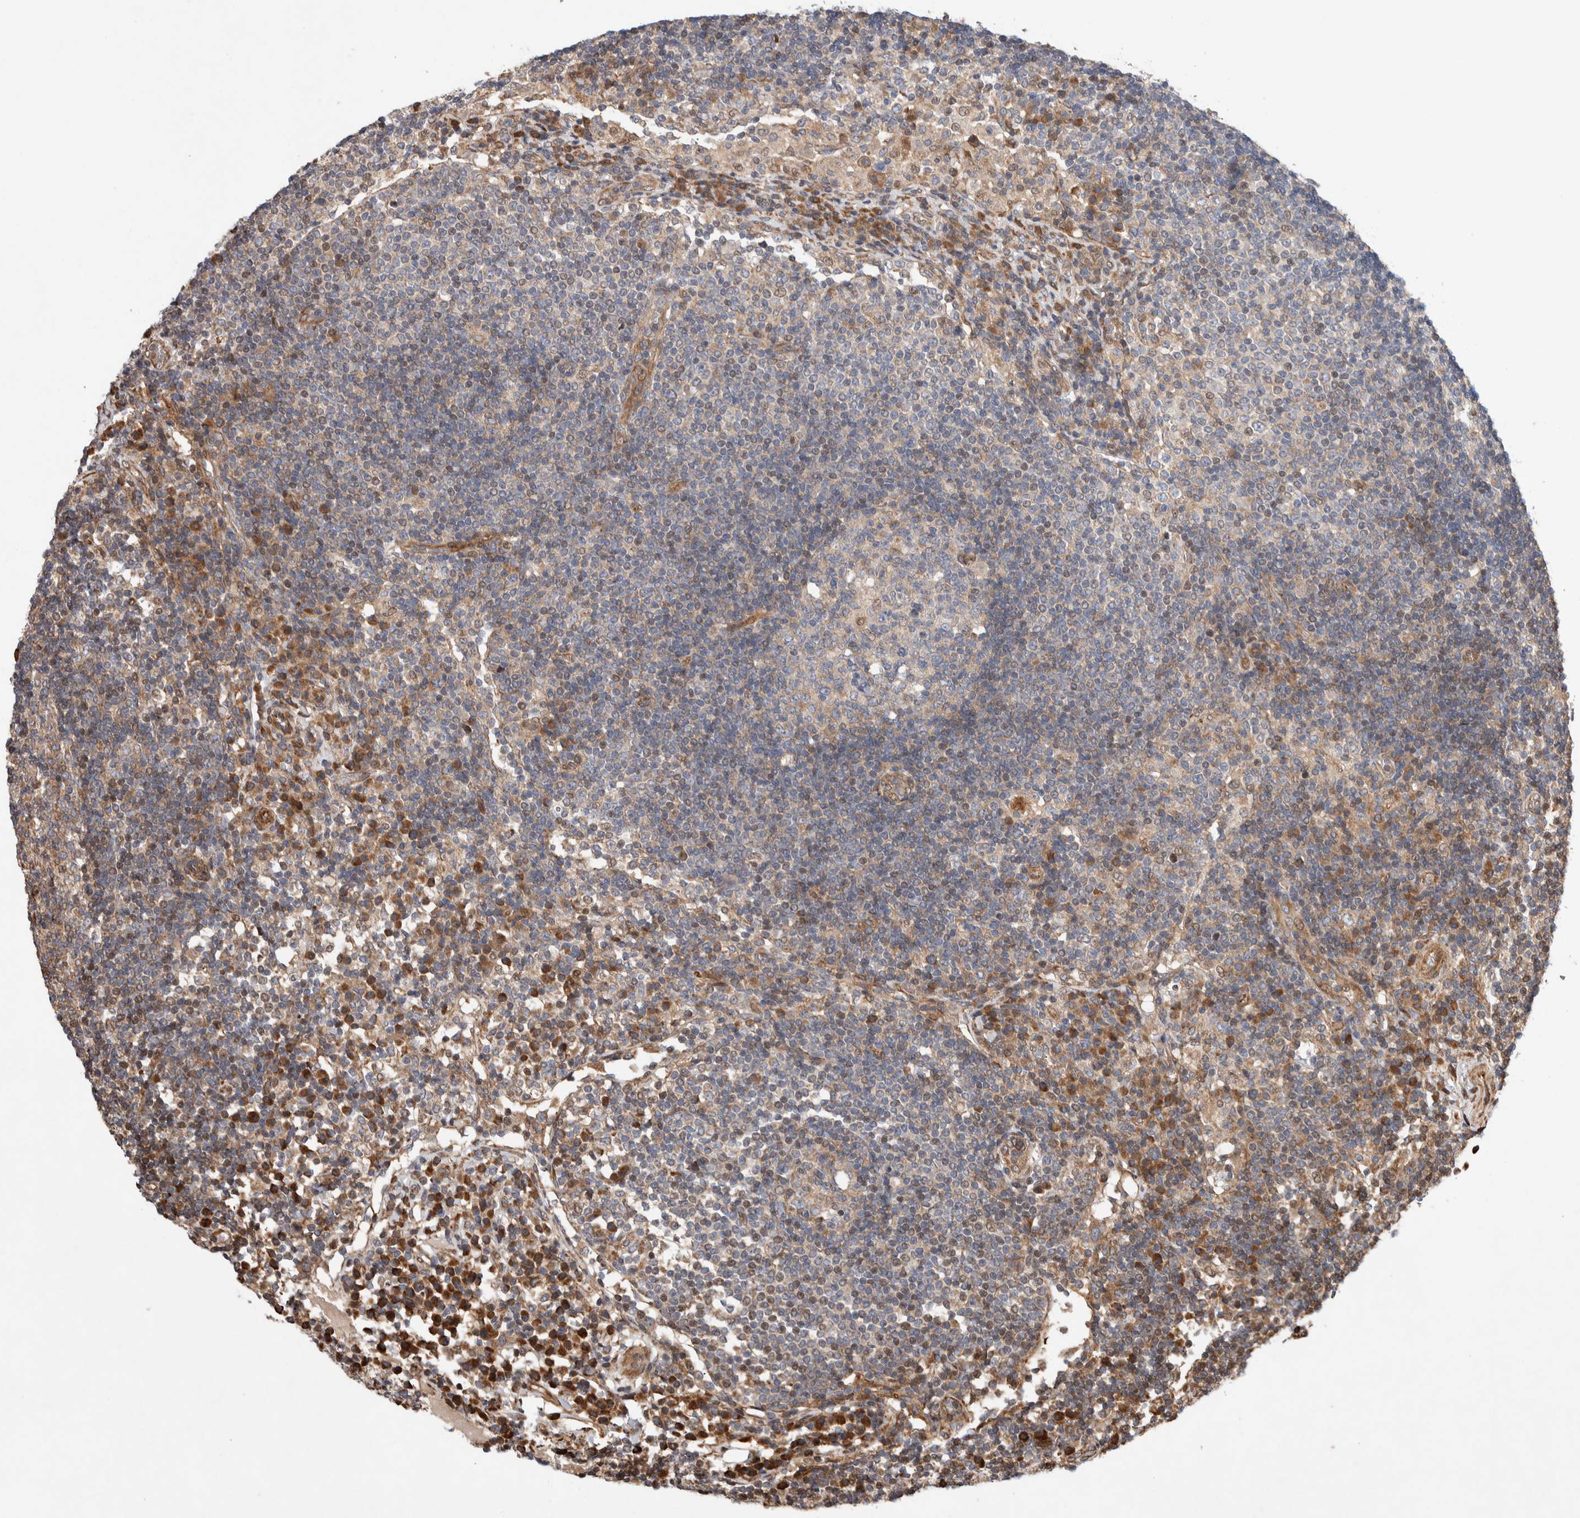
{"staining": {"intensity": "moderate", "quantity": "<25%", "location": "cytoplasmic/membranous"}, "tissue": "lymph node", "cell_type": "Germinal center cells", "image_type": "normal", "snomed": [{"axis": "morphology", "description": "Normal tissue, NOS"}, {"axis": "topography", "description": "Lymph node"}], "caption": "Lymph node stained for a protein exhibits moderate cytoplasmic/membranous positivity in germinal center cells. Immunohistochemistry (ihc) stains the protein of interest in brown and the nuclei are stained blue.", "gene": "LZTS1", "patient": {"sex": "female", "age": 53}}